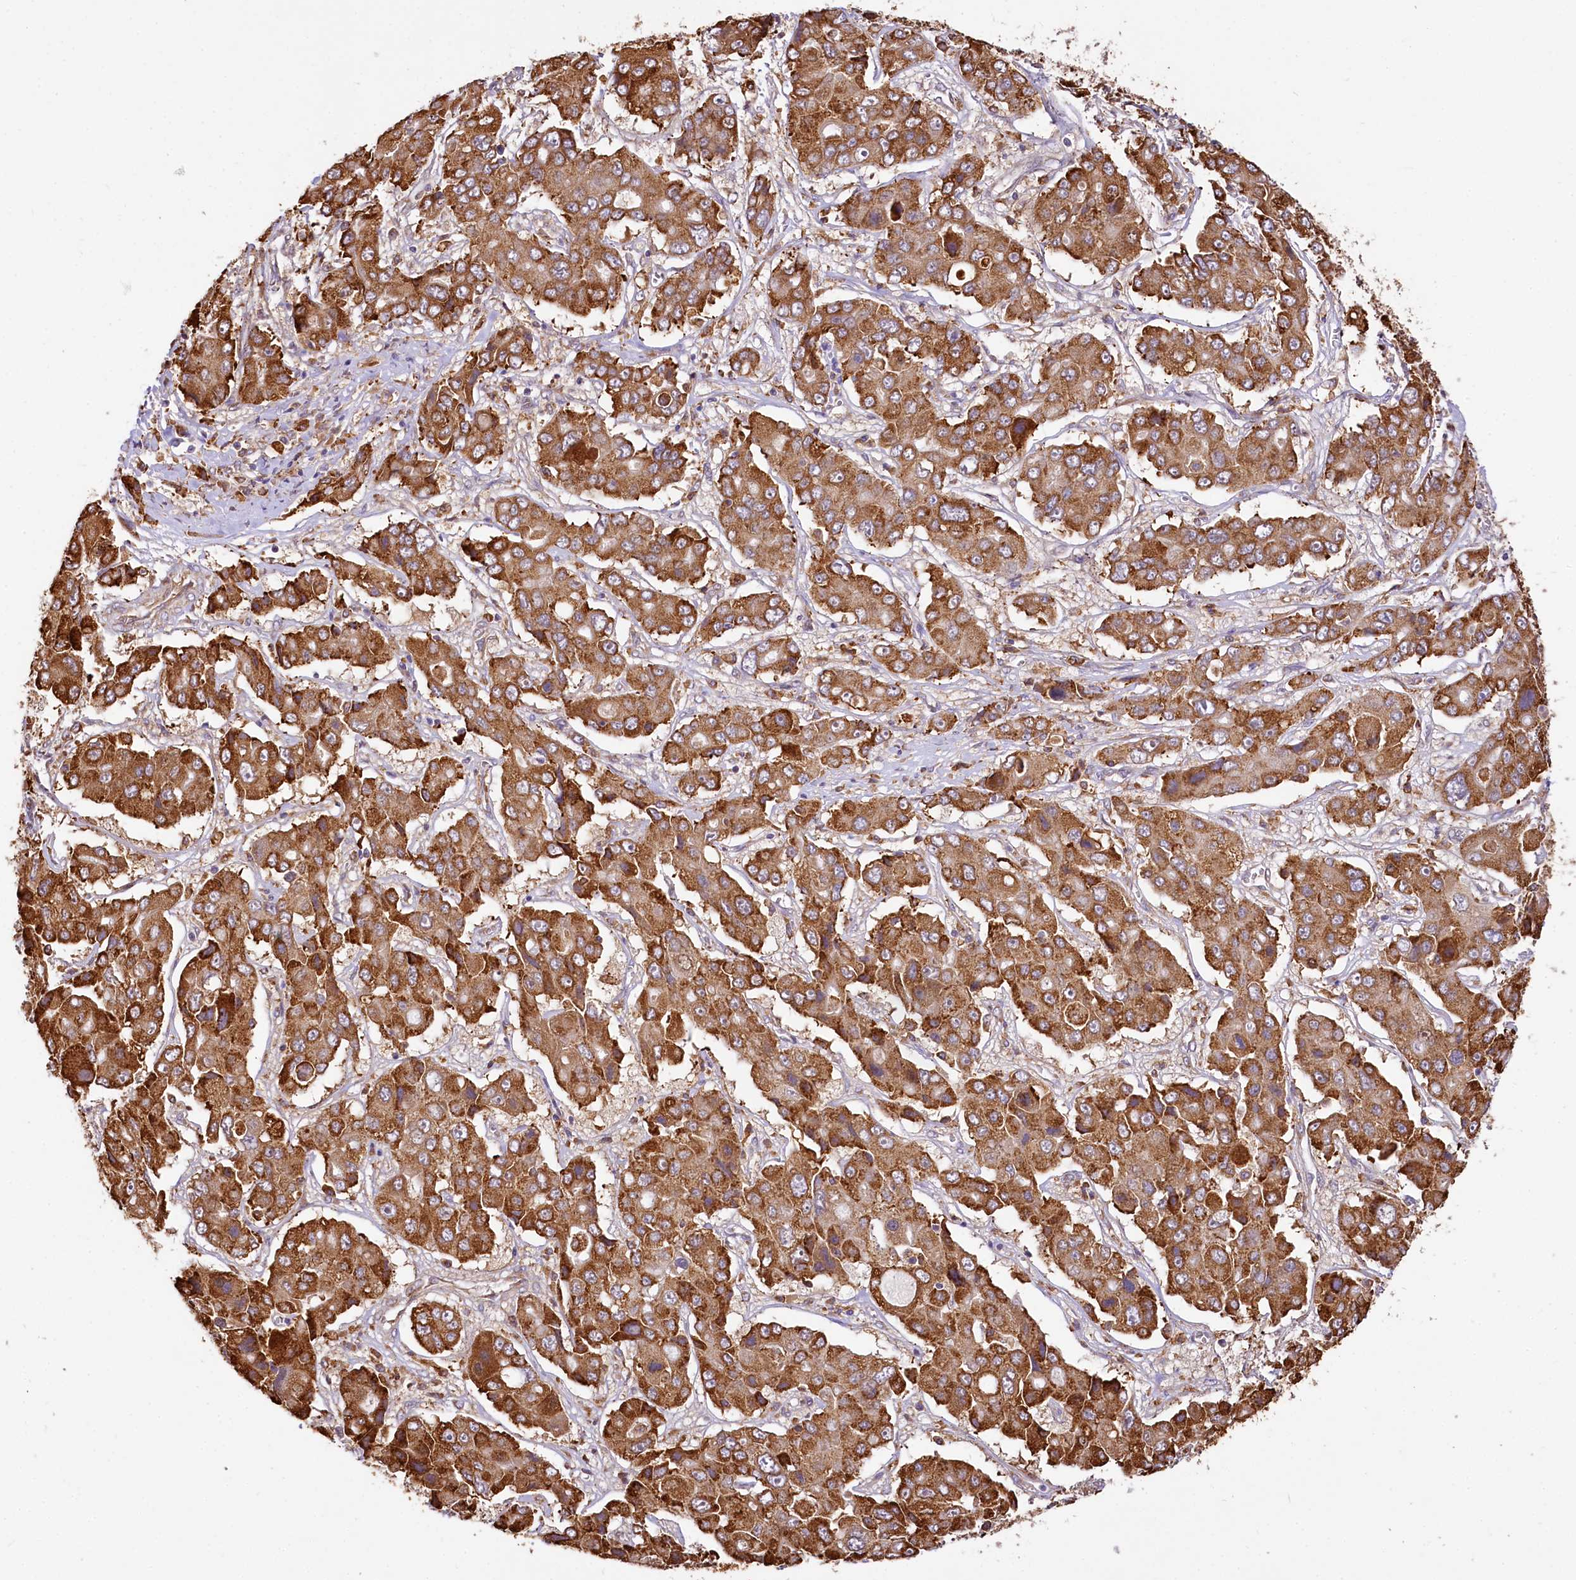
{"staining": {"intensity": "strong", "quantity": ">75%", "location": "cytoplasmic/membranous"}, "tissue": "liver cancer", "cell_type": "Tumor cells", "image_type": "cancer", "snomed": [{"axis": "morphology", "description": "Cholangiocarcinoma"}, {"axis": "topography", "description": "Liver"}], "caption": "Protein expression analysis of cholangiocarcinoma (liver) exhibits strong cytoplasmic/membranous expression in approximately >75% of tumor cells. The staining was performed using DAB to visualize the protein expression in brown, while the nuclei were stained in blue with hematoxylin (Magnification: 20x).", "gene": "PPIP5K2", "patient": {"sex": "male", "age": 67}}